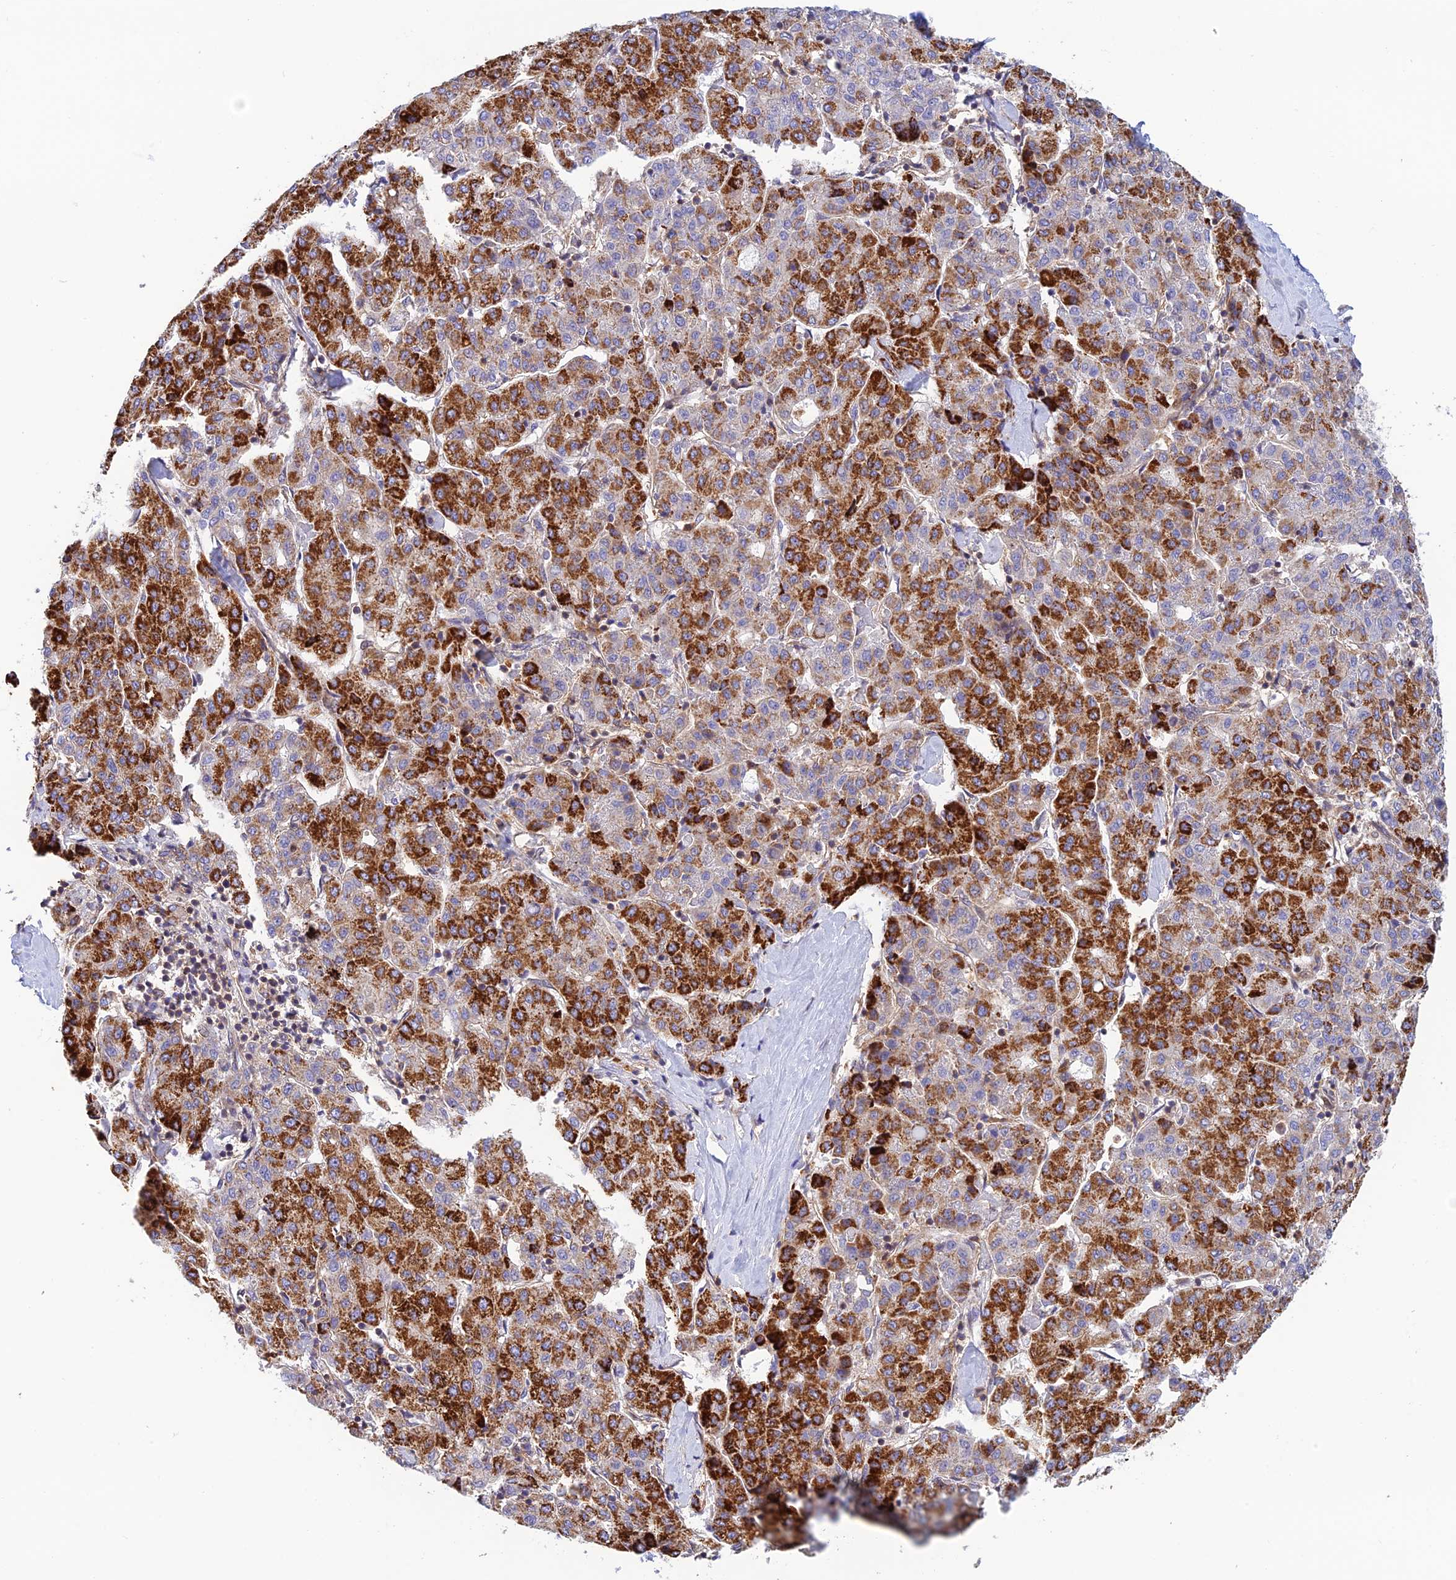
{"staining": {"intensity": "strong", "quantity": "25%-75%", "location": "cytoplasmic/membranous"}, "tissue": "liver cancer", "cell_type": "Tumor cells", "image_type": "cancer", "snomed": [{"axis": "morphology", "description": "Carcinoma, Hepatocellular, NOS"}, {"axis": "topography", "description": "Liver"}], "caption": "Human hepatocellular carcinoma (liver) stained with a brown dye exhibits strong cytoplasmic/membranous positive positivity in about 25%-75% of tumor cells.", "gene": "PPP1R12C", "patient": {"sex": "male", "age": 65}}